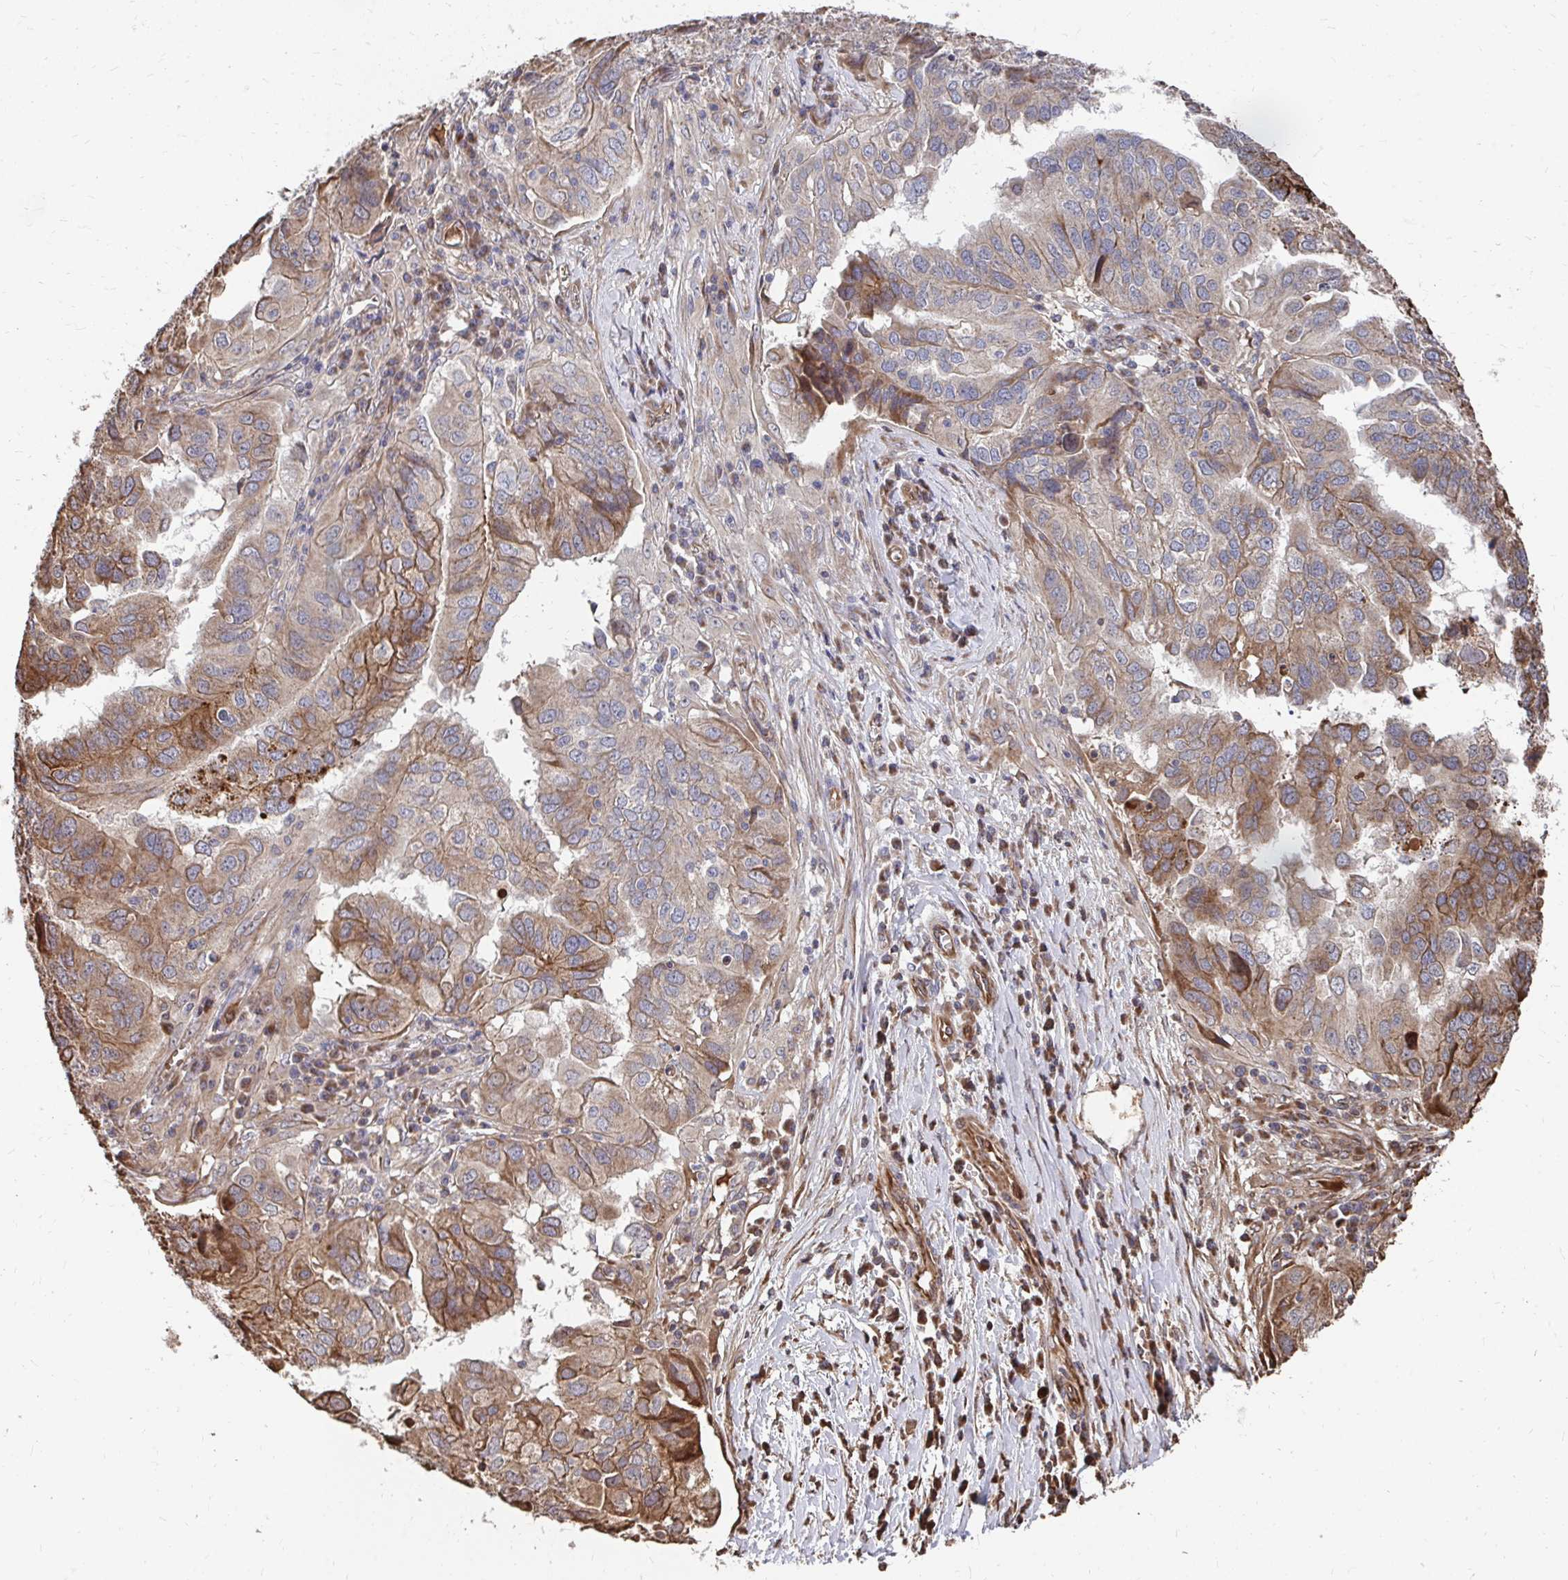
{"staining": {"intensity": "moderate", "quantity": "25%-75%", "location": "cytoplasmic/membranous"}, "tissue": "ovarian cancer", "cell_type": "Tumor cells", "image_type": "cancer", "snomed": [{"axis": "morphology", "description": "Cystadenocarcinoma, serous, NOS"}, {"axis": "topography", "description": "Ovary"}], "caption": "This is an image of IHC staining of ovarian cancer (serous cystadenocarcinoma), which shows moderate positivity in the cytoplasmic/membranous of tumor cells.", "gene": "FAM89A", "patient": {"sex": "female", "age": 79}}